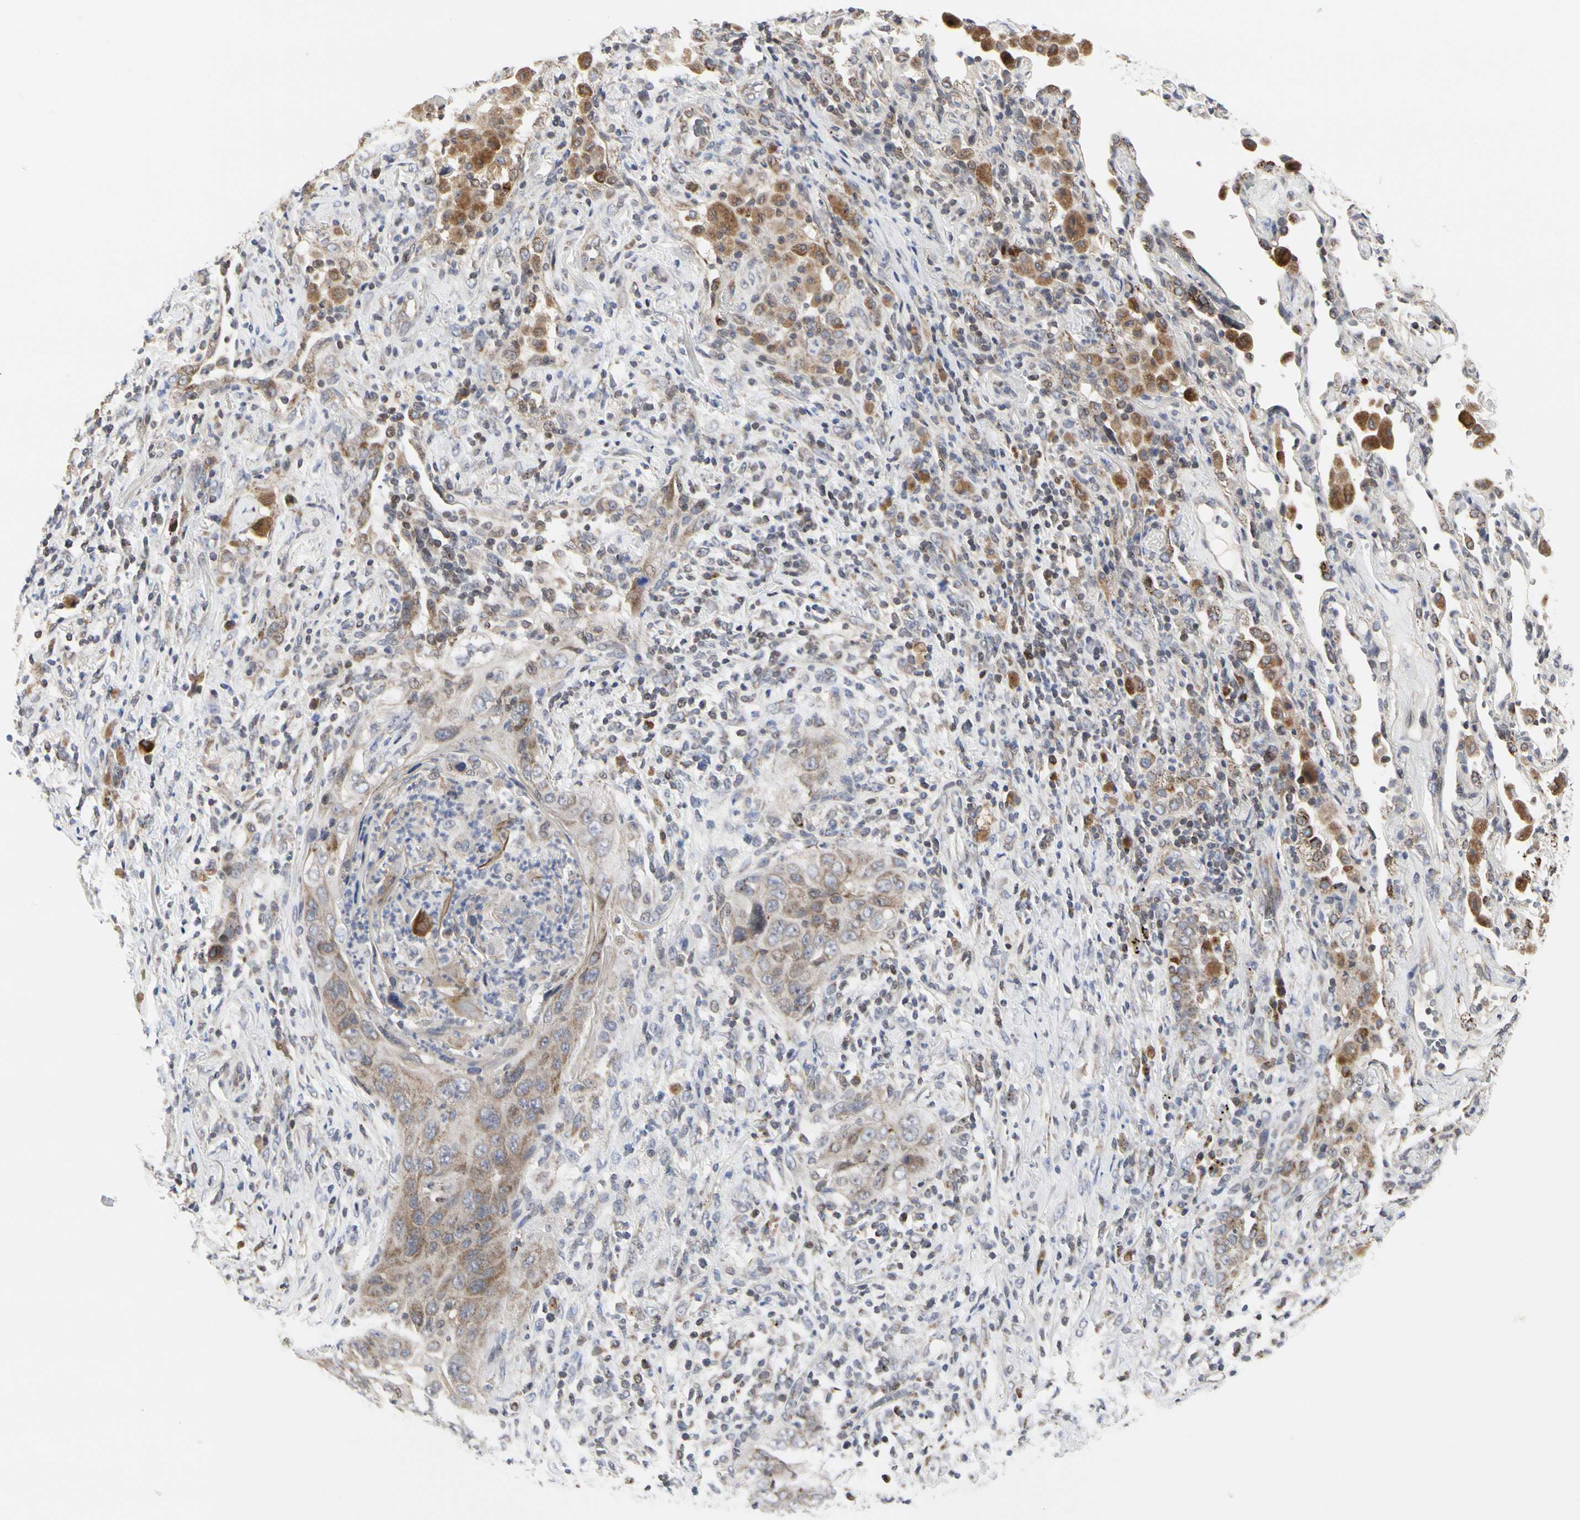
{"staining": {"intensity": "moderate", "quantity": "<25%", "location": "cytoplasmic/membranous"}, "tissue": "lung cancer", "cell_type": "Tumor cells", "image_type": "cancer", "snomed": [{"axis": "morphology", "description": "Squamous cell carcinoma, NOS"}, {"axis": "topography", "description": "Lung"}], "caption": "Squamous cell carcinoma (lung) stained with IHC demonstrates moderate cytoplasmic/membranous positivity in about <25% of tumor cells. The staining is performed using DAB brown chromogen to label protein expression. The nuclei are counter-stained blue using hematoxylin.", "gene": "TSKU", "patient": {"sex": "female", "age": 67}}